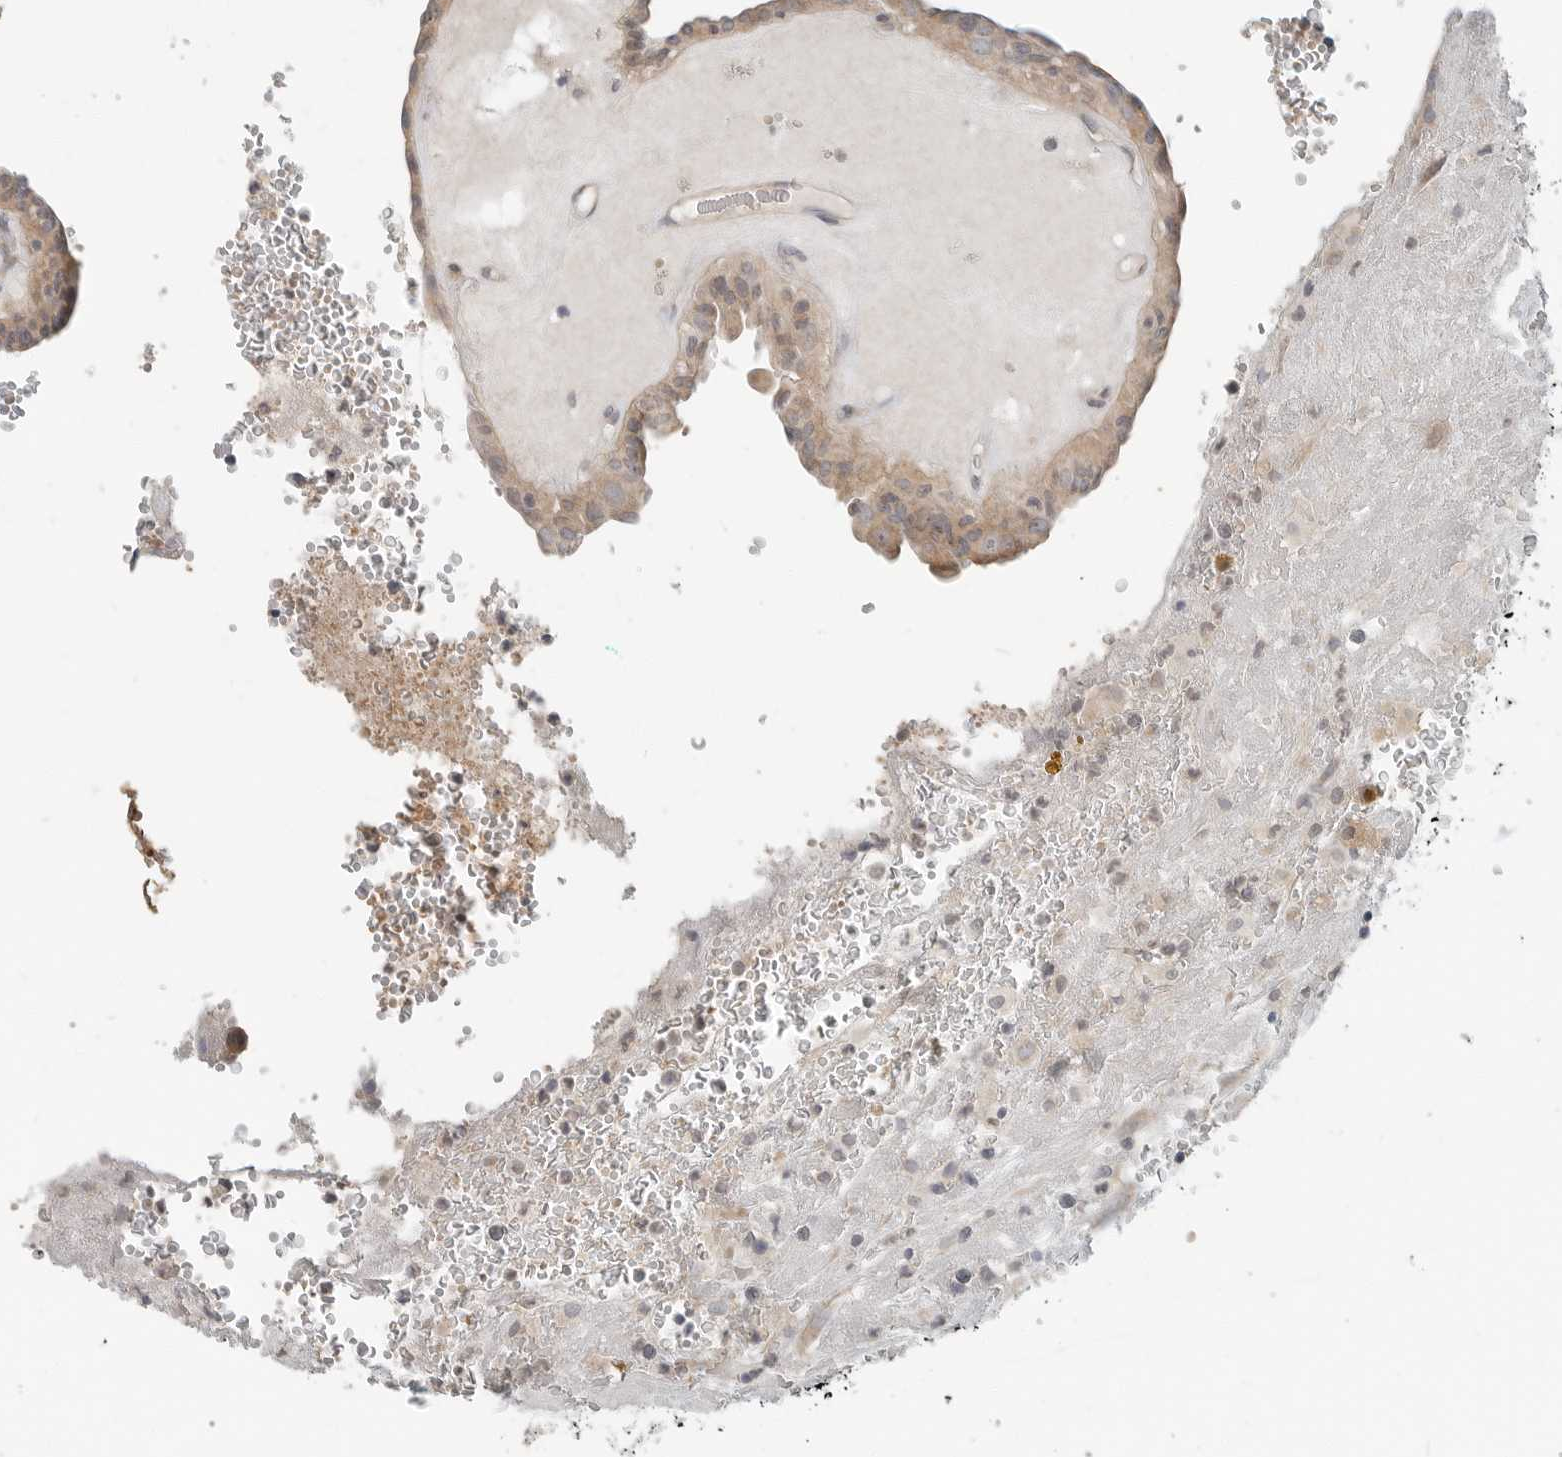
{"staining": {"intensity": "moderate", "quantity": "25%-75%", "location": "cytoplasmic/membranous"}, "tissue": "thyroid cancer", "cell_type": "Tumor cells", "image_type": "cancer", "snomed": [{"axis": "morphology", "description": "Papillary adenocarcinoma, NOS"}, {"axis": "topography", "description": "Thyroid gland"}], "caption": "Papillary adenocarcinoma (thyroid) stained with a protein marker reveals moderate staining in tumor cells.", "gene": "FCRLB", "patient": {"sex": "male", "age": 77}}